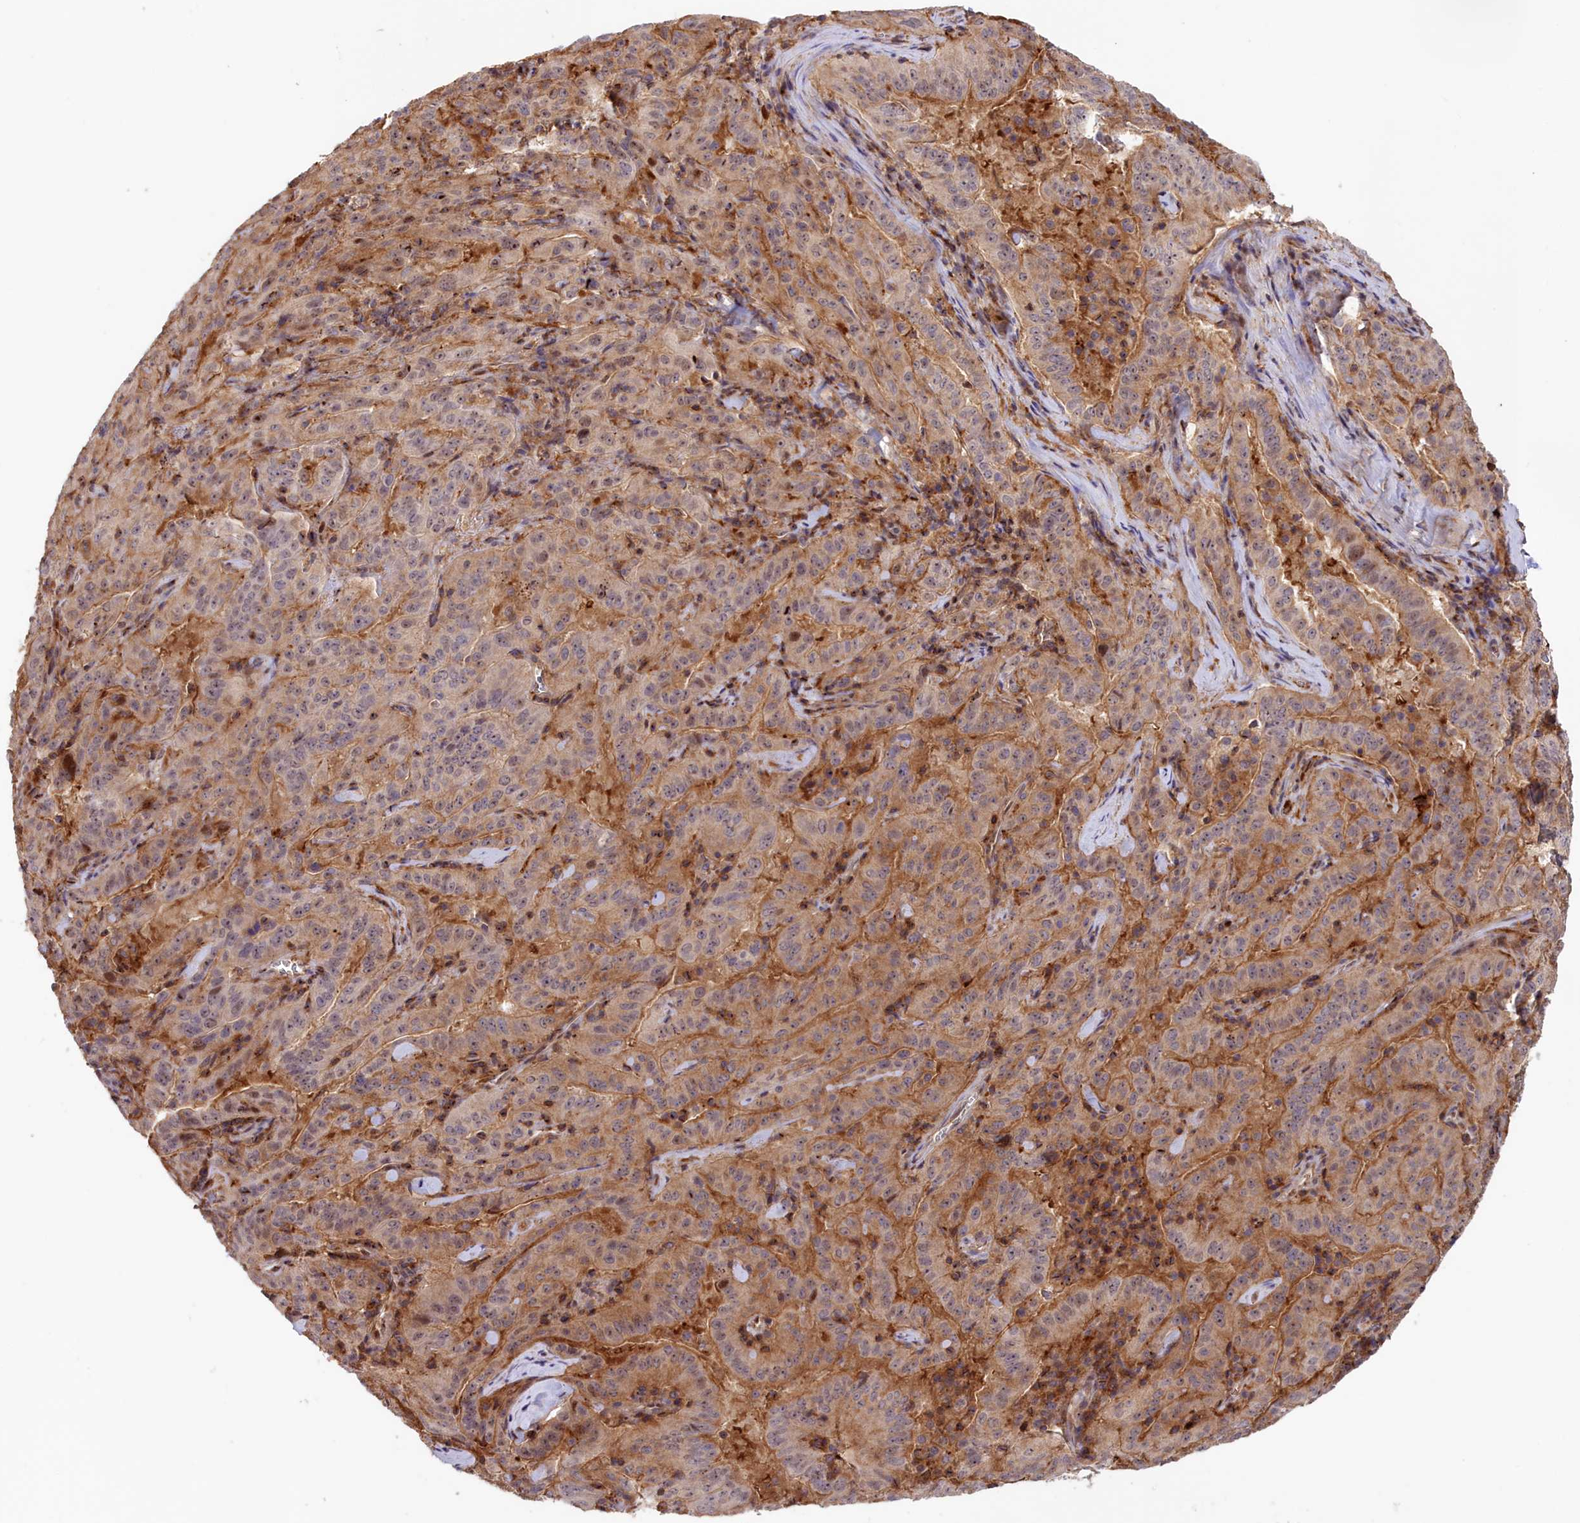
{"staining": {"intensity": "weak", "quantity": "<25%", "location": "cytoplasmic/membranous"}, "tissue": "pancreatic cancer", "cell_type": "Tumor cells", "image_type": "cancer", "snomed": [{"axis": "morphology", "description": "Adenocarcinoma, NOS"}, {"axis": "topography", "description": "Pancreas"}], "caption": "Tumor cells show no significant protein positivity in pancreatic cancer. (Brightfield microscopy of DAB immunohistochemistry at high magnification).", "gene": "NEURL4", "patient": {"sex": "male", "age": 63}}